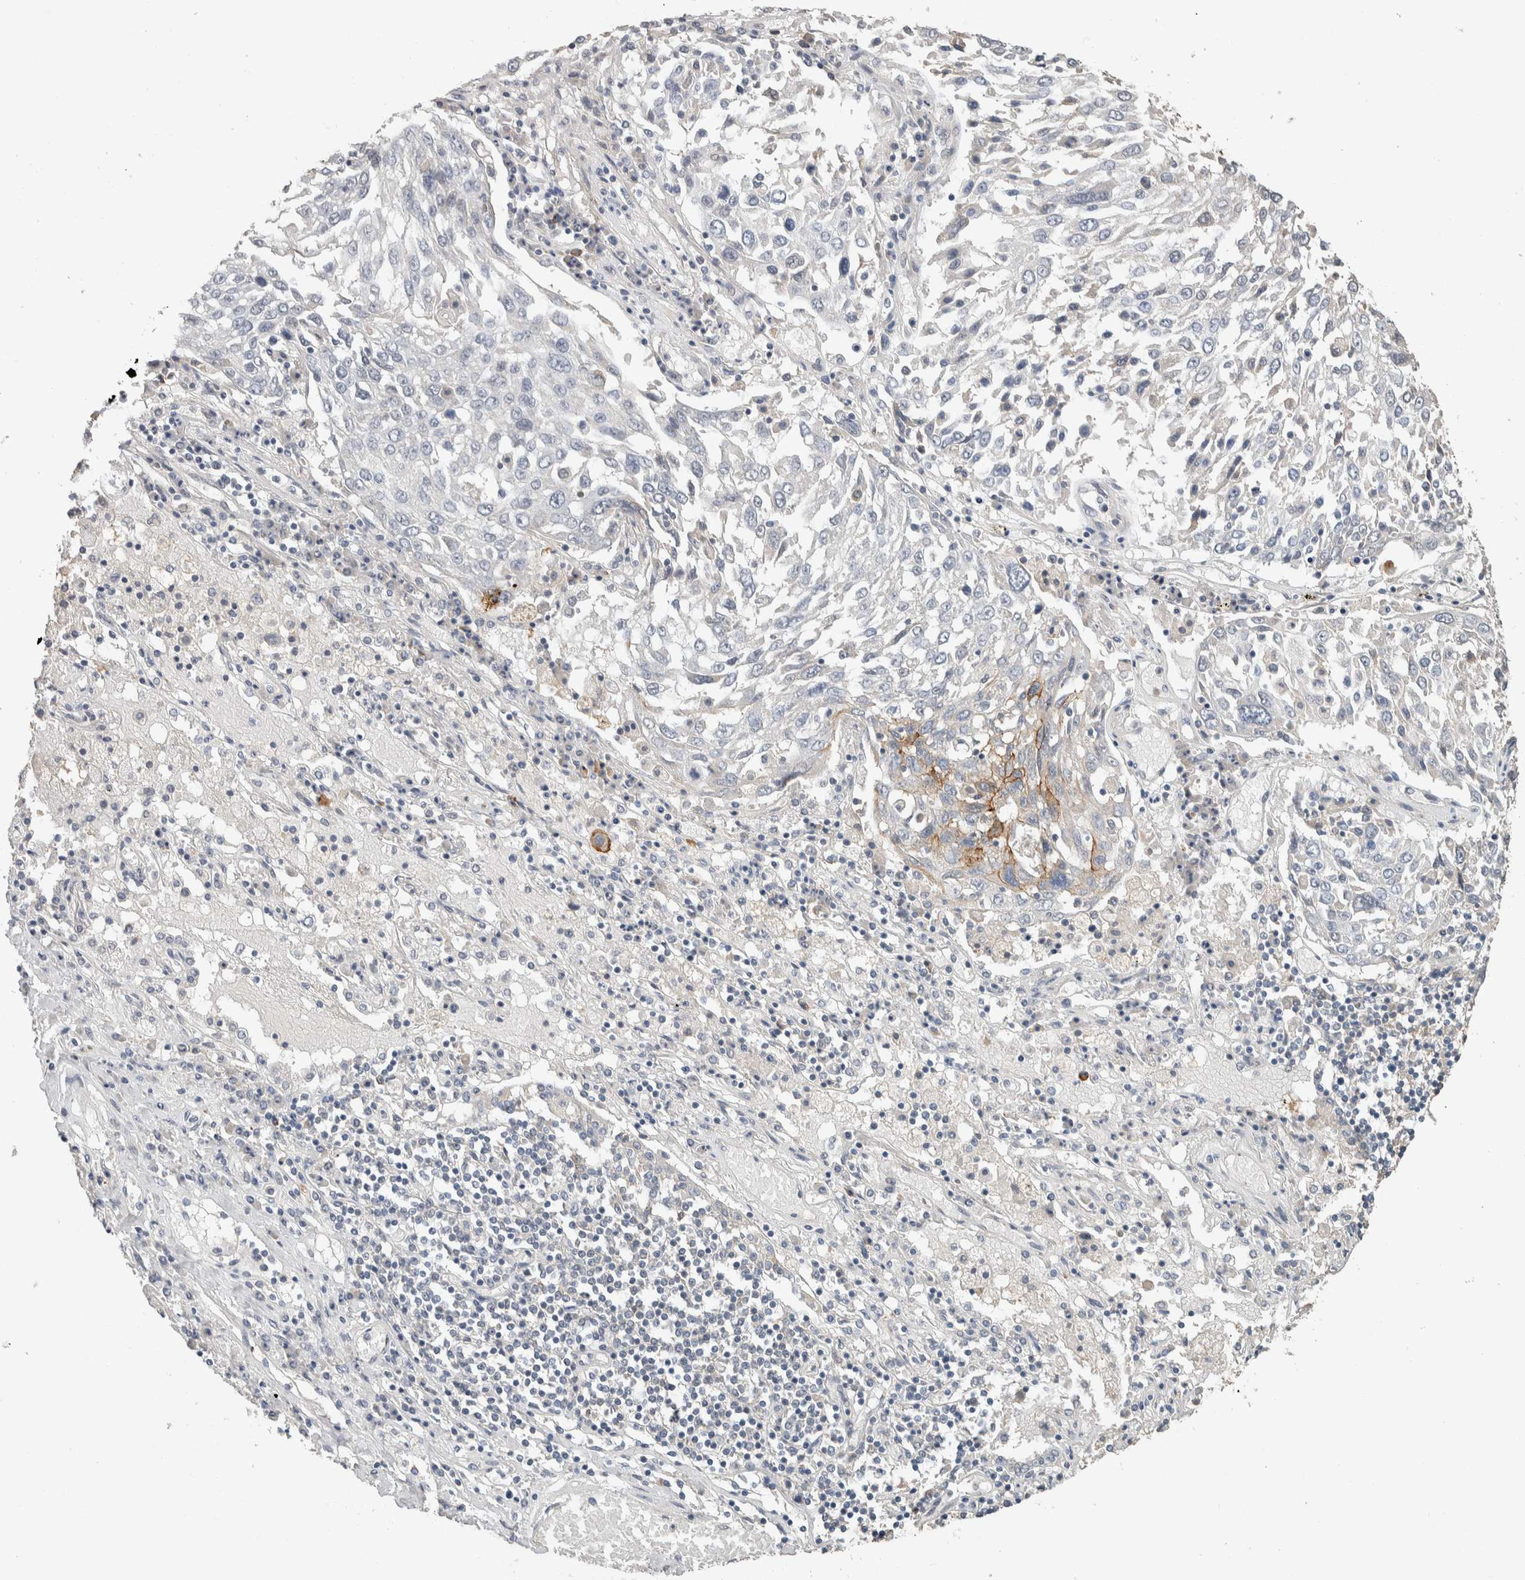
{"staining": {"intensity": "negative", "quantity": "none", "location": "none"}, "tissue": "lung cancer", "cell_type": "Tumor cells", "image_type": "cancer", "snomed": [{"axis": "morphology", "description": "Squamous cell carcinoma, NOS"}, {"axis": "topography", "description": "Lung"}], "caption": "This histopathology image is of lung cancer stained with immunohistochemistry (IHC) to label a protein in brown with the nuclei are counter-stained blue. There is no staining in tumor cells. (DAB (3,3'-diaminobenzidine) immunohistochemistry (IHC), high magnification).", "gene": "CYSRT1", "patient": {"sex": "male", "age": 65}}